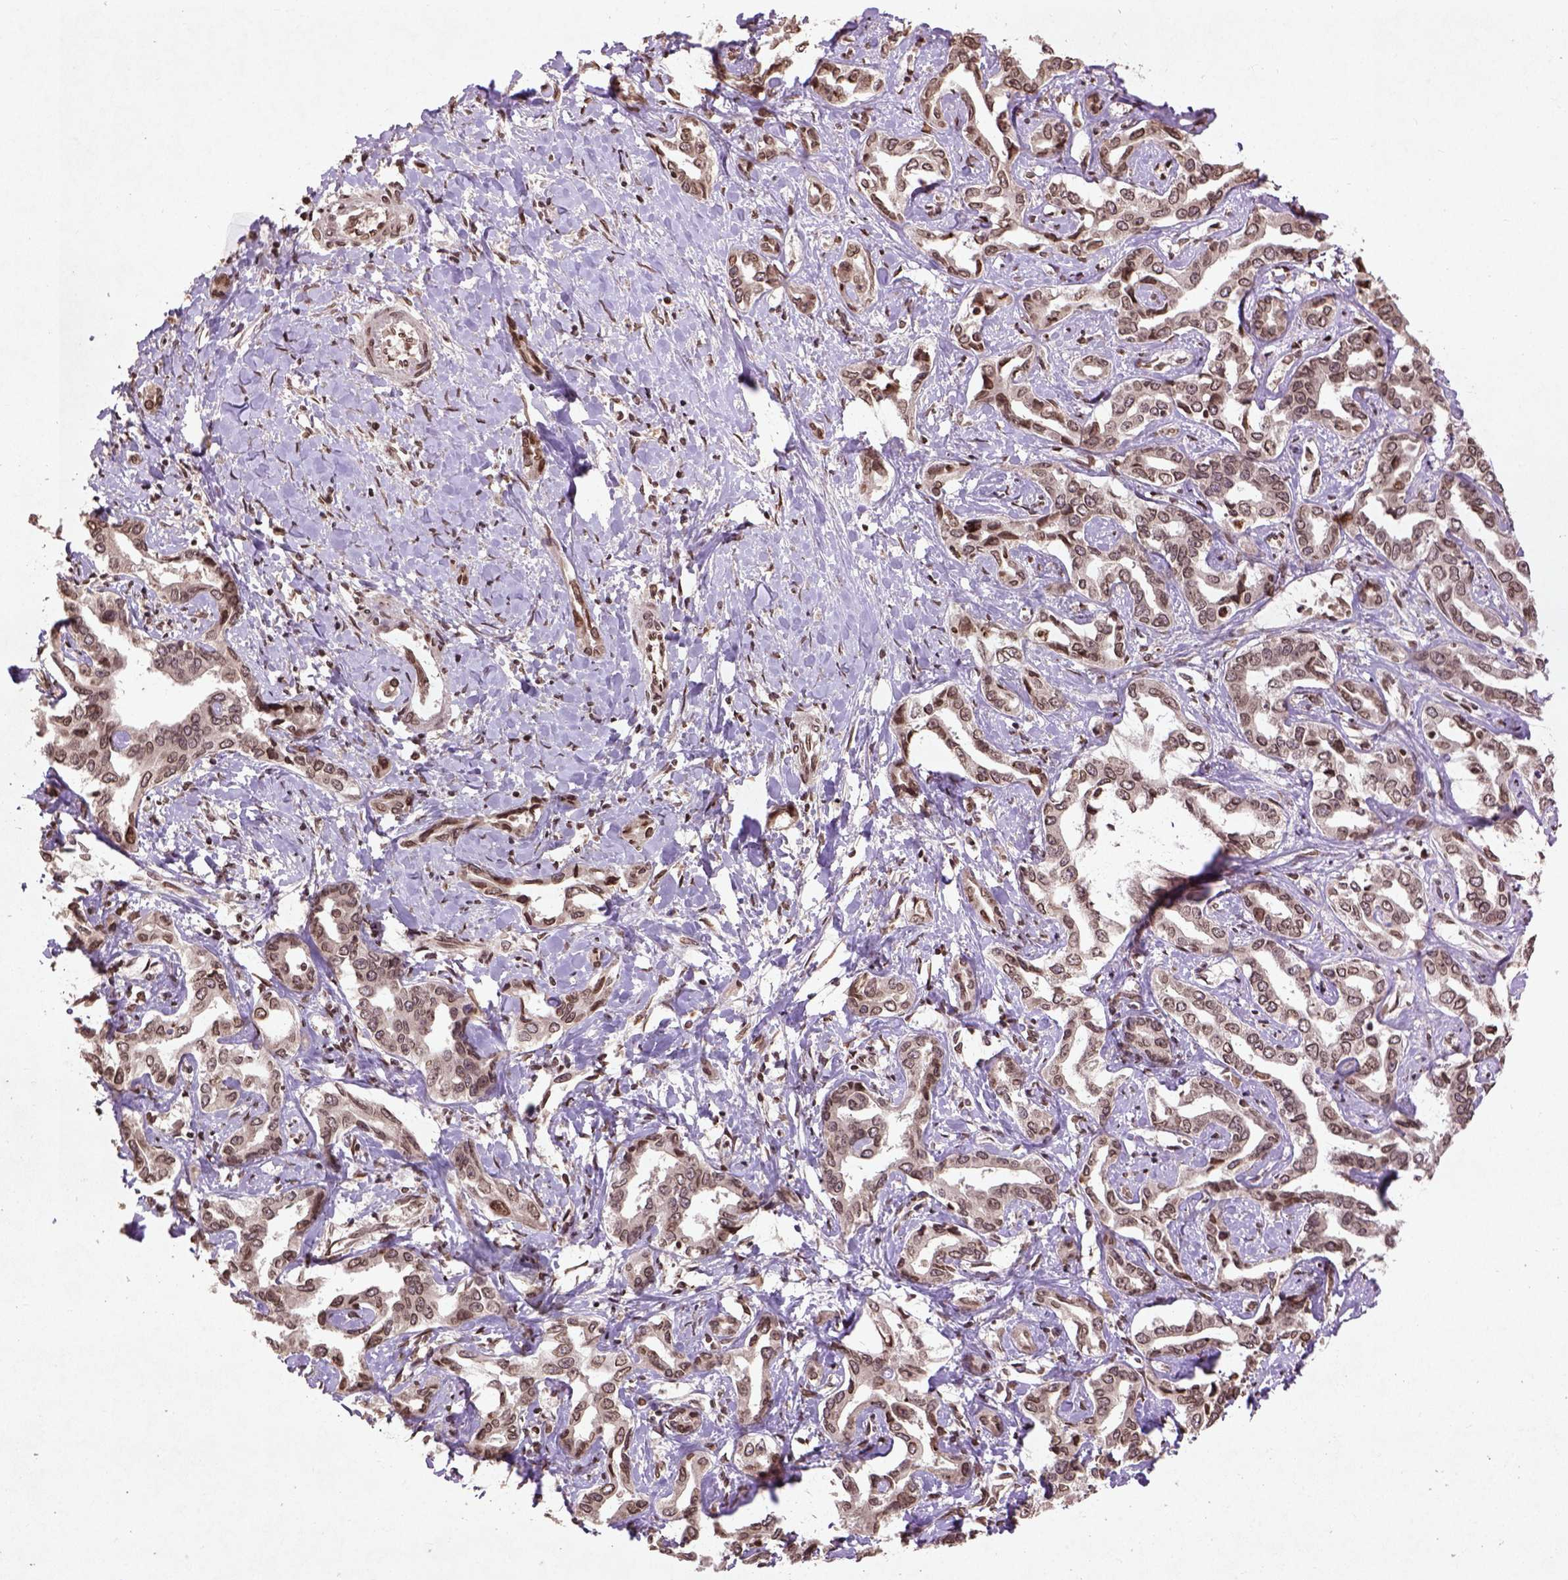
{"staining": {"intensity": "moderate", "quantity": ">75%", "location": "nuclear"}, "tissue": "liver cancer", "cell_type": "Tumor cells", "image_type": "cancer", "snomed": [{"axis": "morphology", "description": "Cholangiocarcinoma"}, {"axis": "topography", "description": "Liver"}], "caption": "Liver cancer stained with immunohistochemistry (IHC) shows moderate nuclear expression in approximately >75% of tumor cells. Using DAB (3,3'-diaminobenzidine) (brown) and hematoxylin (blue) stains, captured at high magnification using brightfield microscopy.", "gene": "BANF1", "patient": {"sex": "male", "age": 59}}